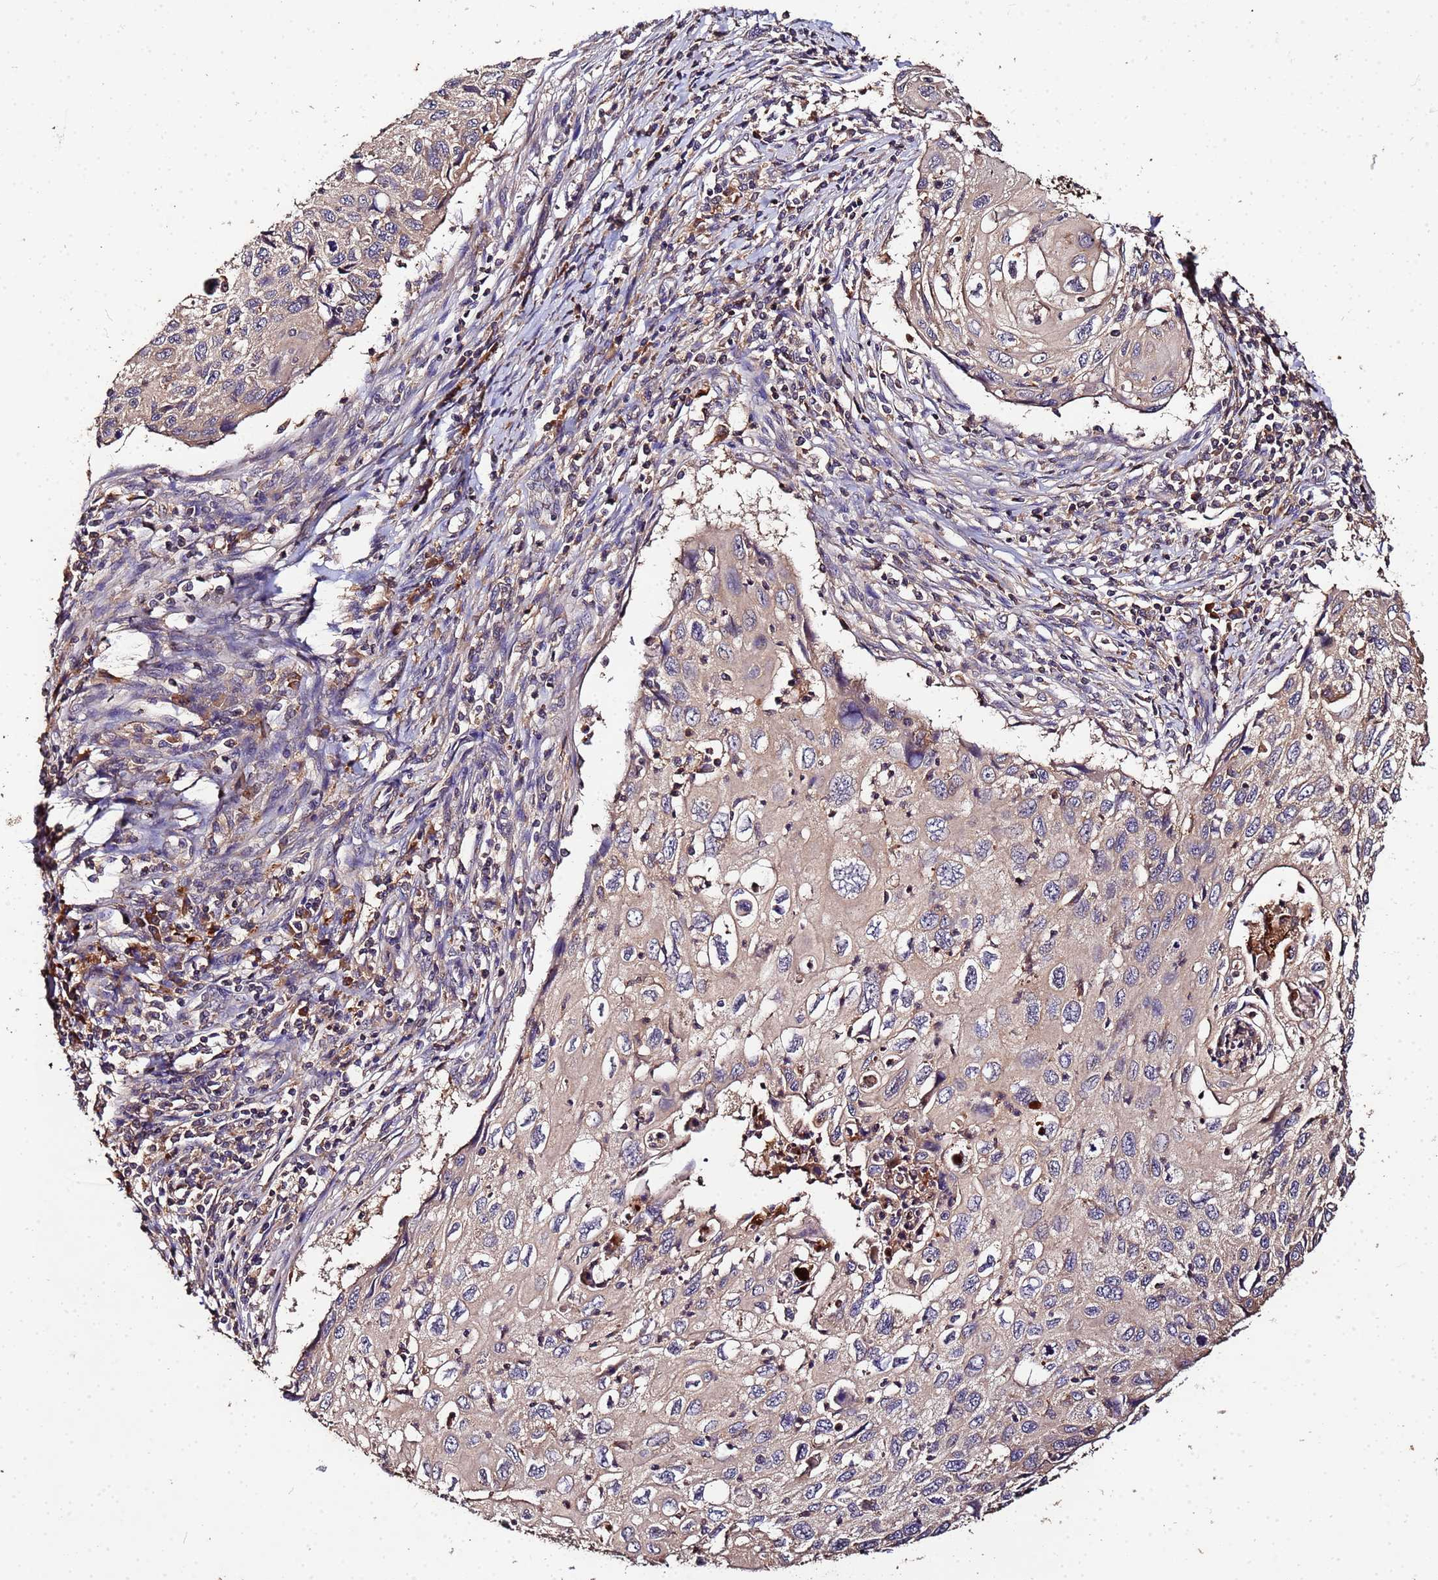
{"staining": {"intensity": "negative", "quantity": "none", "location": "none"}, "tissue": "cervical cancer", "cell_type": "Tumor cells", "image_type": "cancer", "snomed": [{"axis": "morphology", "description": "Squamous cell carcinoma, NOS"}, {"axis": "topography", "description": "Cervix"}], "caption": "Cervical cancer (squamous cell carcinoma) was stained to show a protein in brown. There is no significant positivity in tumor cells.", "gene": "MTERF1", "patient": {"sex": "female", "age": 70}}